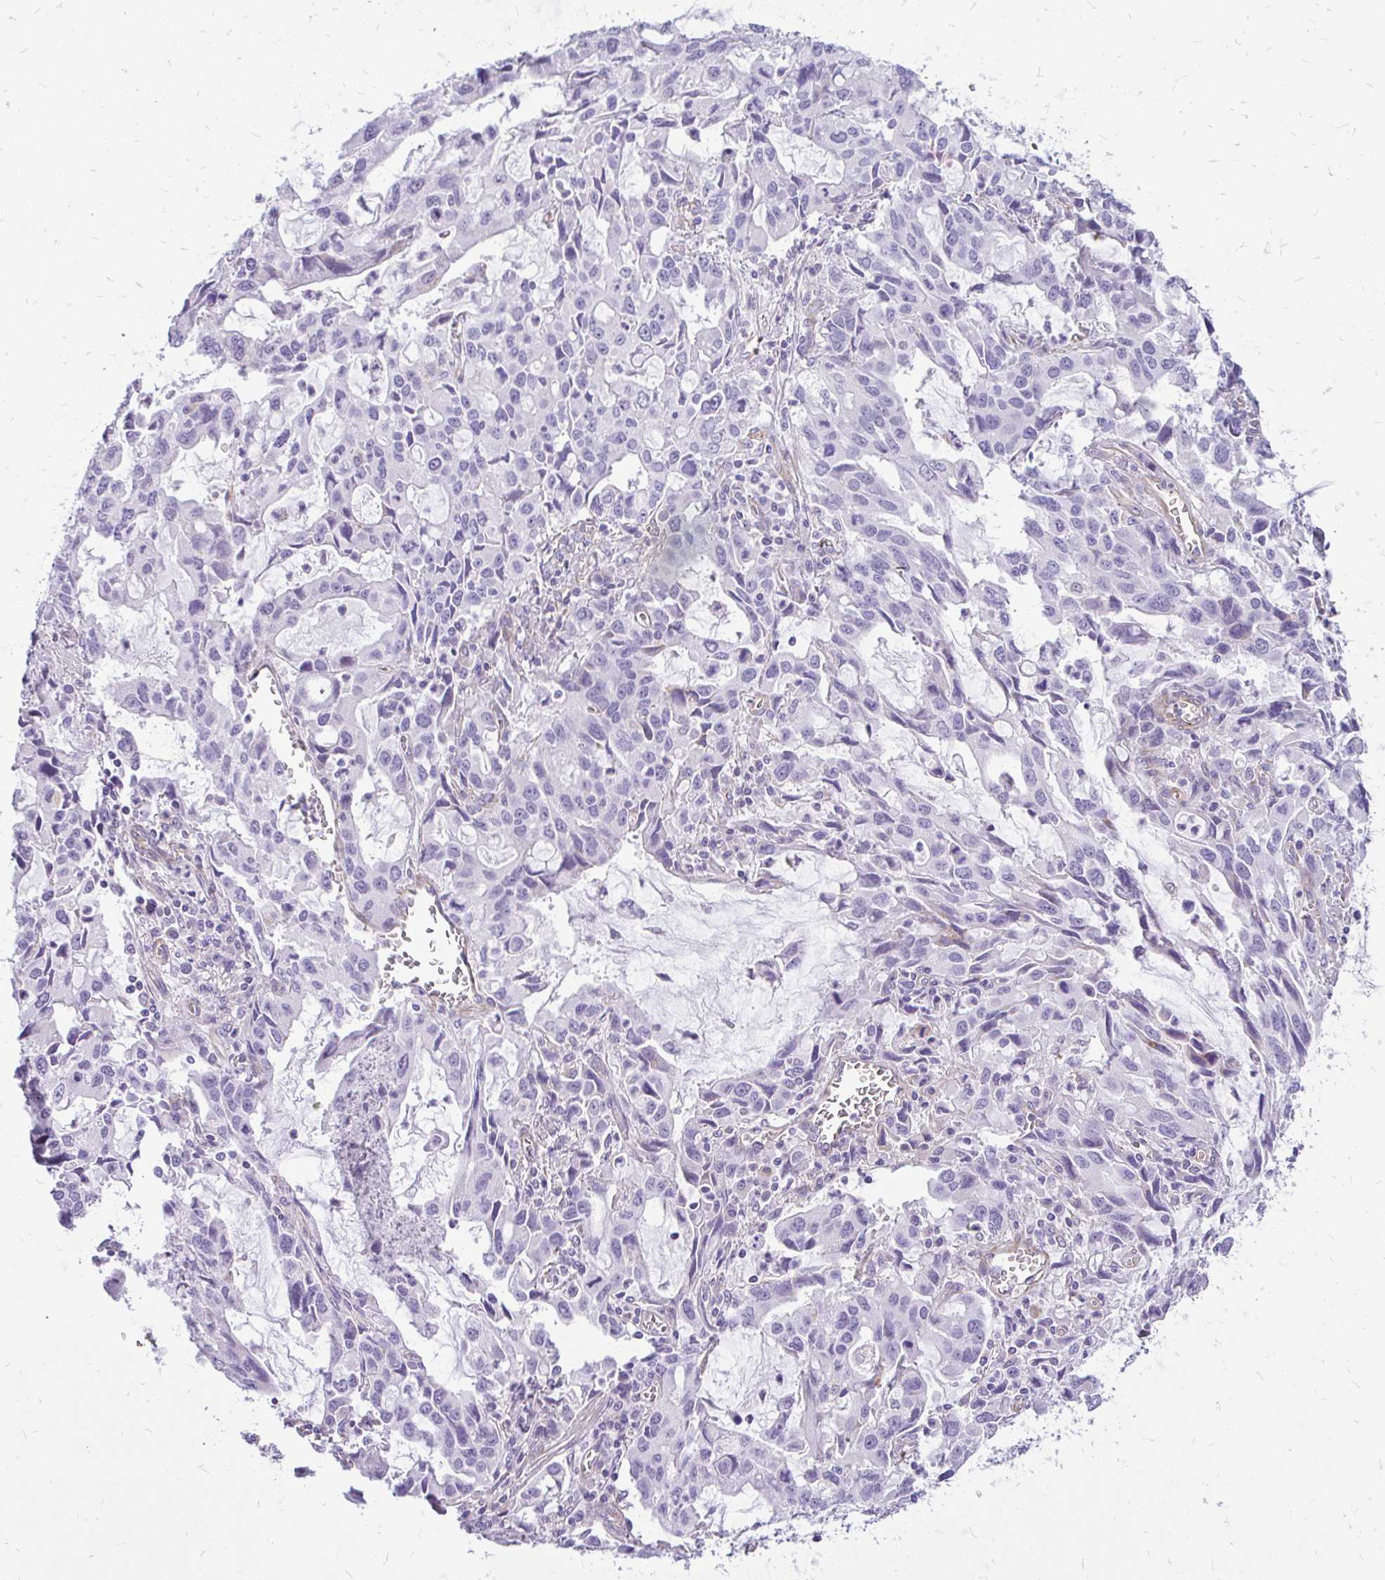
{"staining": {"intensity": "negative", "quantity": "none", "location": "none"}, "tissue": "stomach cancer", "cell_type": "Tumor cells", "image_type": "cancer", "snomed": [{"axis": "morphology", "description": "Adenocarcinoma, NOS"}, {"axis": "topography", "description": "Stomach, upper"}], "caption": "Image shows no significant protein expression in tumor cells of stomach cancer. The staining was performed using DAB to visualize the protein expression in brown, while the nuclei were stained in blue with hematoxylin (Magnification: 20x).", "gene": "FAM83C", "patient": {"sex": "male", "age": 85}}